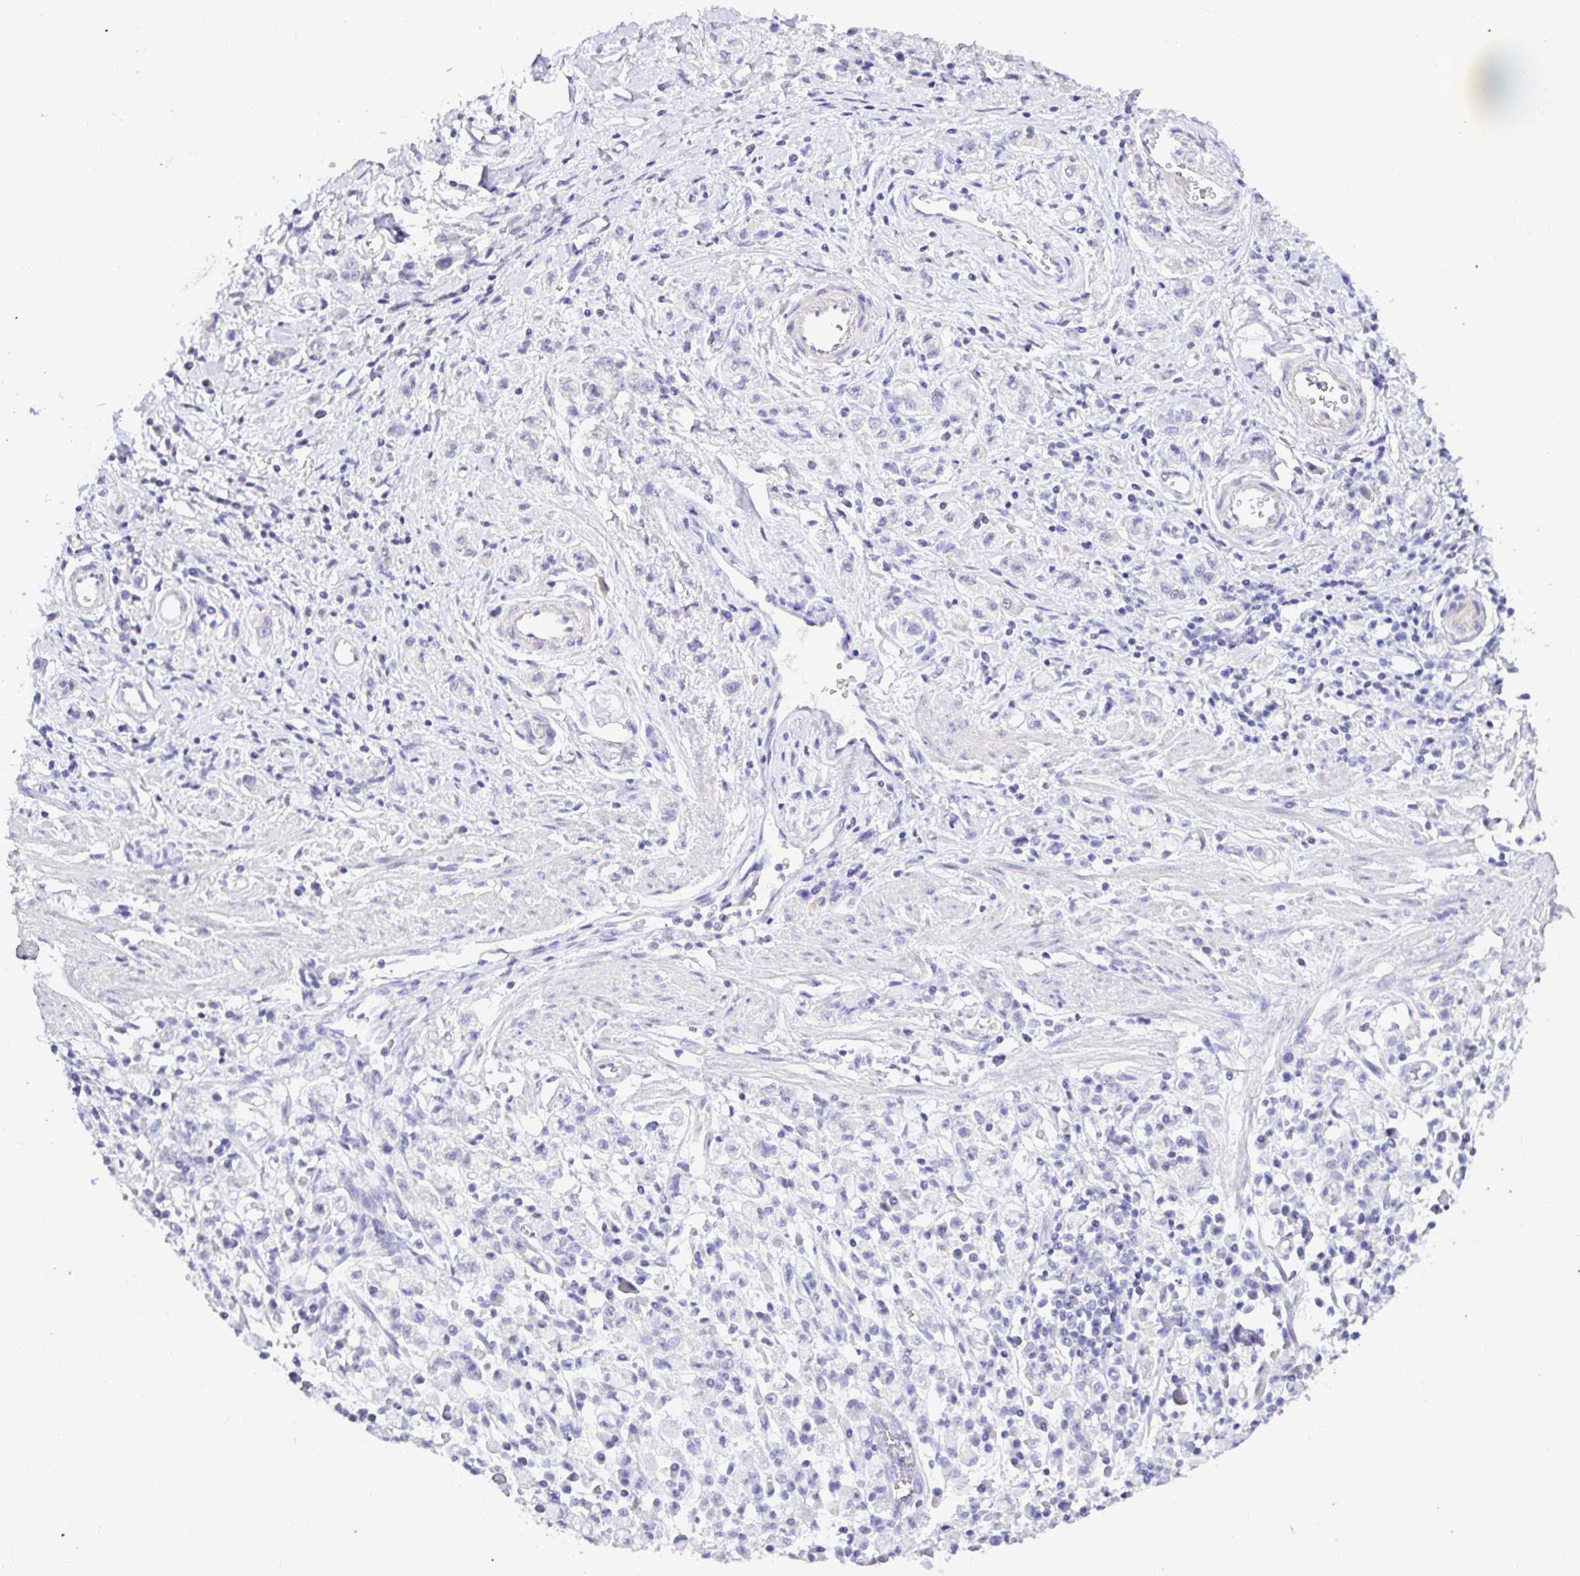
{"staining": {"intensity": "negative", "quantity": "none", "location": "none"}, "tissue": "stomach cancer", "cell_type": "Tumor cells", "image_type": "cancer", "snomed": [{"axis": "morphology", "description": "Adenocarcinoma, NOS"}, {"axis": "topography", "description": "Stomach"}], "caption": "A photomicrograph of adenocarcinoma (stomach) stained for a protein exhibits no brown staining in tumor cells.", "gene": "CDO1", "patient": {"sex": "male", "age": 77}}